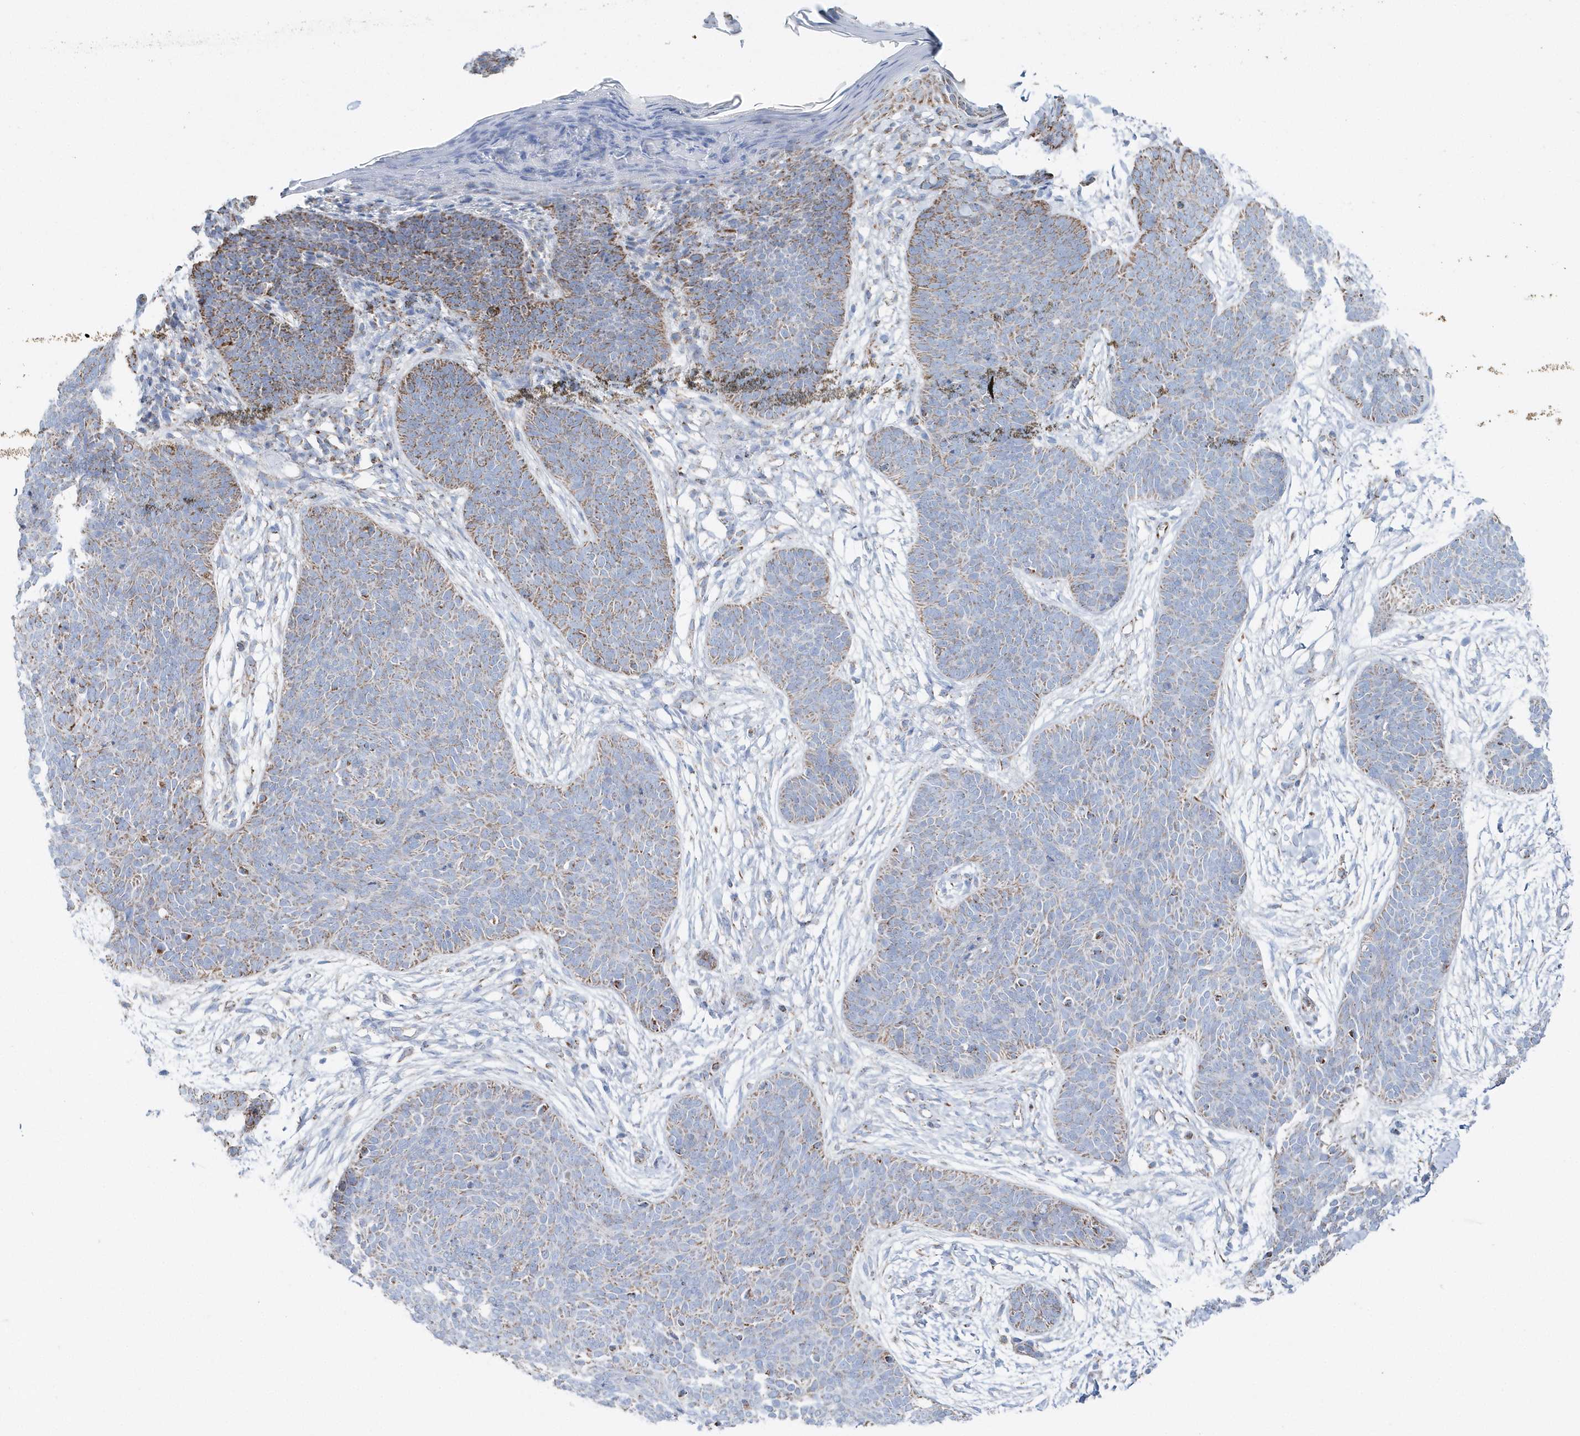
{"staining": {"intensity": "moderate", "quantity": "25%-75%", "location": "cytoplasmic/membranous"}, "tissue": "skin cancer", "cell_type": "Tumor cells", "image_type": "cancer", "snomed": [{"axis": "morphology", "description": "Basal cell carcinoma"}, {"axis": "topography", "description": "Skin"}], "caption": "High-magnification brightfield microscopy of skin basal cell carcinoma stained with DAB (3,3'-diaminobenzidine) (brown) and counterstained with hematoxylin (blue). tumor cells exhibit moderate cytoplasmic/membranous expression is present in approximately25%-75% of cells. Immunohistochemistry (ihc) stains the protein in brown and the nuclei are stained blue.", "gene": "TMCO6", "patient": {"sex": "male", "age": 85}}